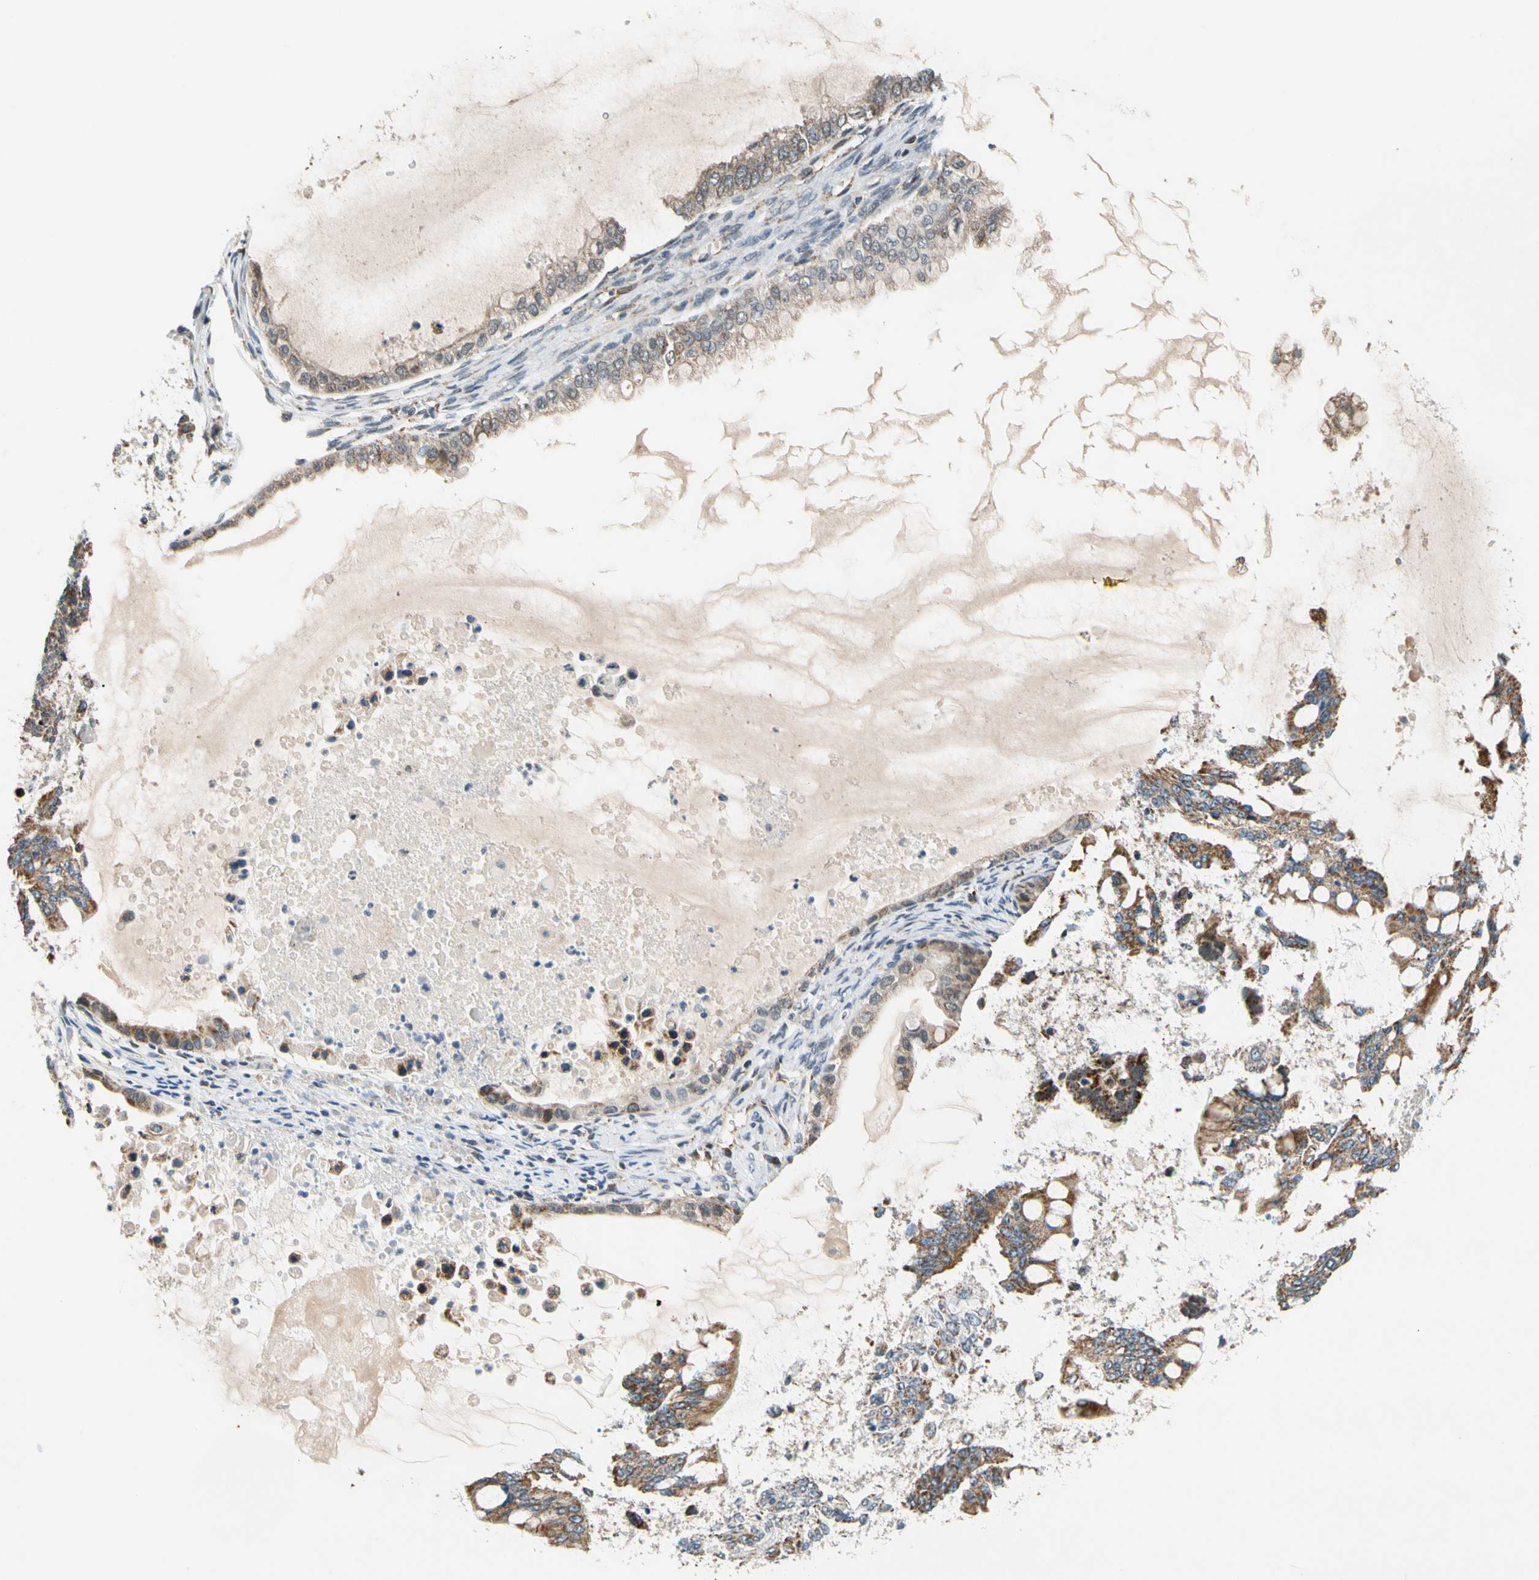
{"staining": {"intensity": "moderate", "quantity": "25%-75%", "location": "cytoplasmic/membranous"}, "tissue": "ovarian cancer", "cell_type": "Tumor cells", "image_type": "cancer", "snomed": [{"axis": "morphology", "description": "Cystadenocarcinoma, mucinous, NOS"}, {"axis": "topography", "description": "Ovary"}], "caption": "This is a photomicrograph of IHC staining of mucinous cystadenocarcinoma (ovarian), which shows moderate expression in the cytoplasmic/membranous of tumor cells.", "gene": "KHDC4", "patient": {"sex": "female", "age": 80}}